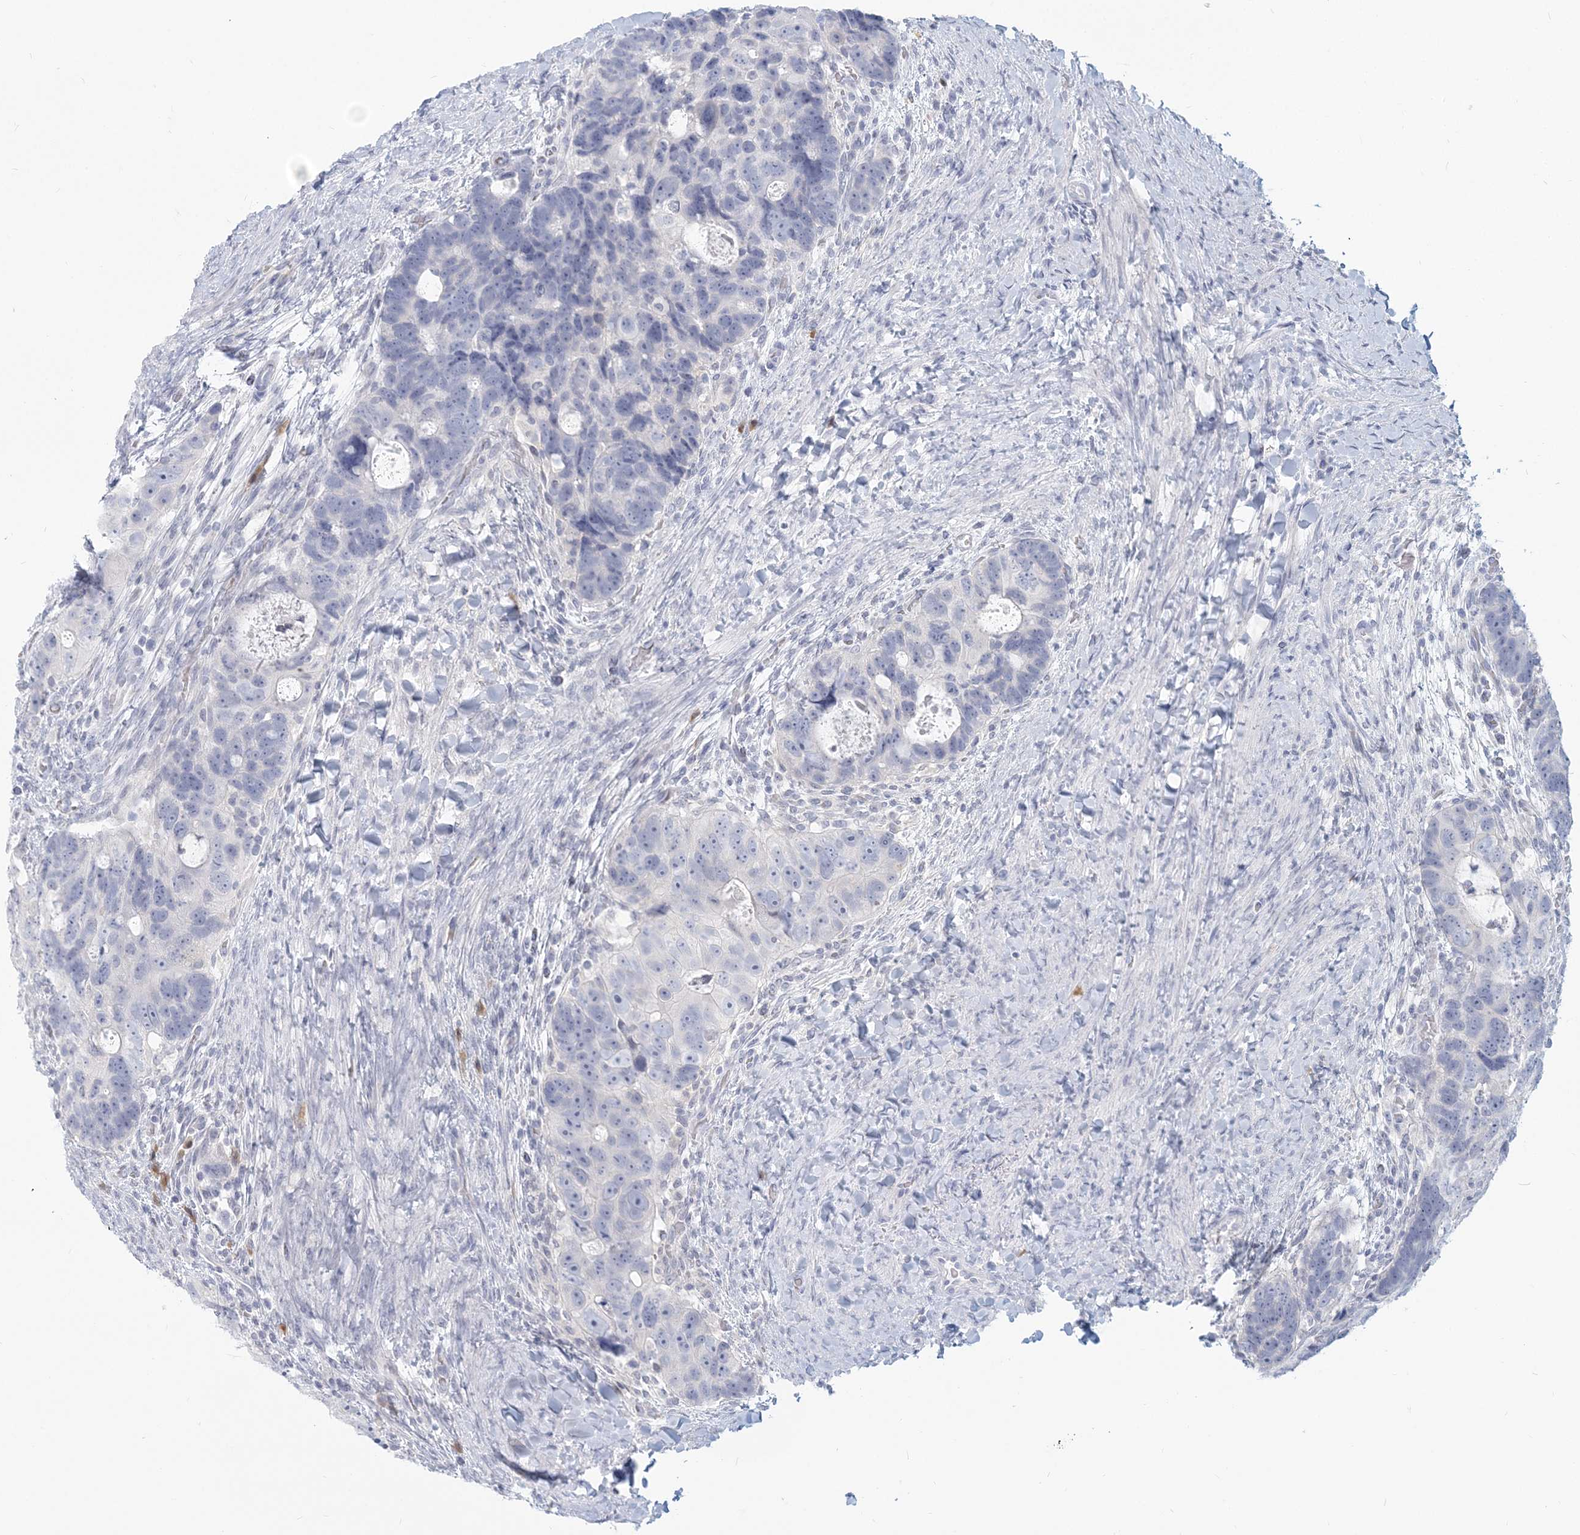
{"staining": {"intensity": "negative", "quantity": "none", "location": "none"}, "tissue": "colorectal cancer", "cell_type": "Tumor cells", "image_type": "cancer", "snomed": [{"axis": "morphology", "description": "Adenocarcinoma, NOS"}, {"axis": "topography", "description": "Rectum"}], "caption": "Human colorectal cancer stained for a protein using immunohistochemistry (IHC) displays no positivity in tumor cells.", "gene": "GMPPA", "patient": {"sex": "male", "age": 59}}